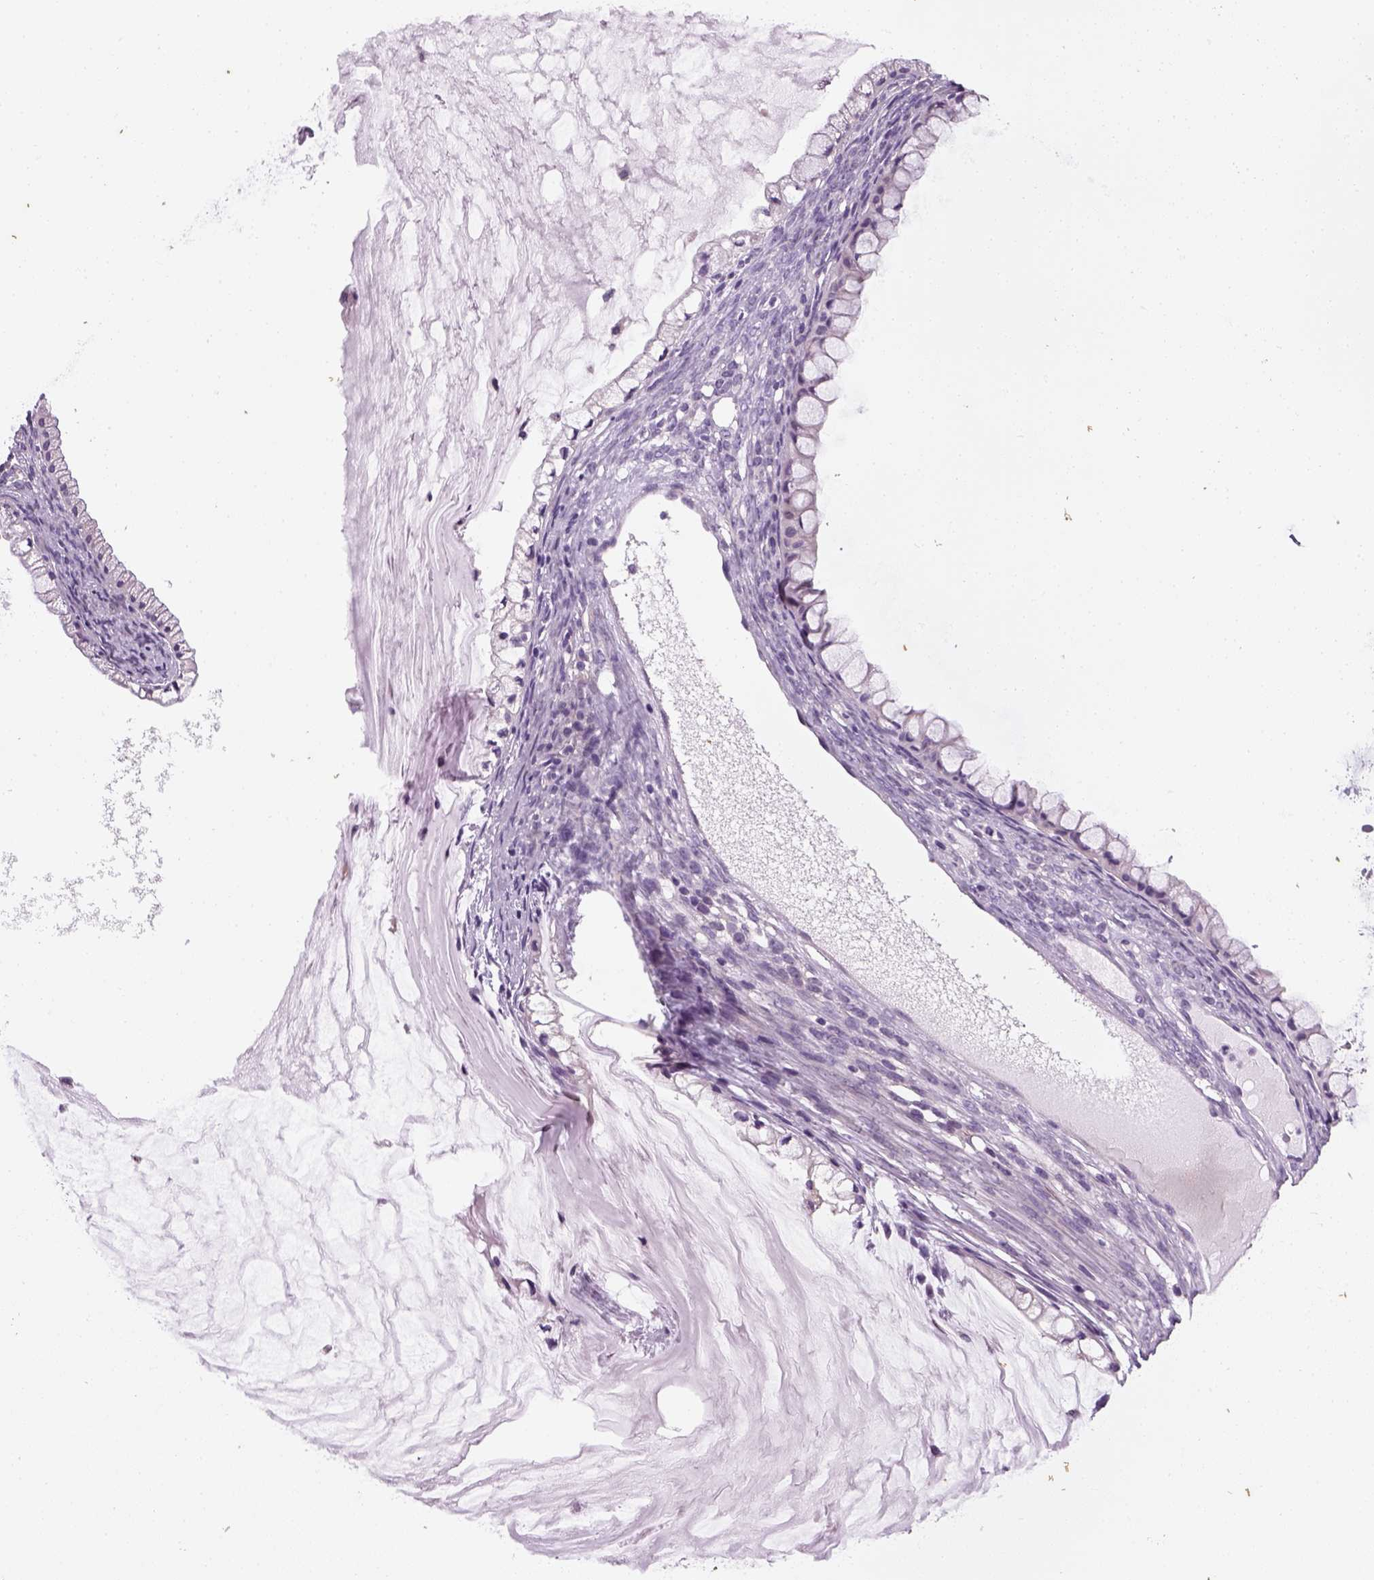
{"staining": {"intensity": "negative", "quantity": "none", "location": "none"}, "tissue": "ovarian cancer", "cell_type": "Tumor cells", "image_type": "cancer", "snomed": [{"axis": "morphology", "description": "Cystadenocarcinoma, mucinous, NOS"}, {"axis": "topography", "description": "Ovary"}], "caption": "A photomicrograph of ovarian cancer stained for a protein displays no brown staining in tumor cells.", "gene": "ELOVL3", "patient": {"sex": "female", "age": 57}}